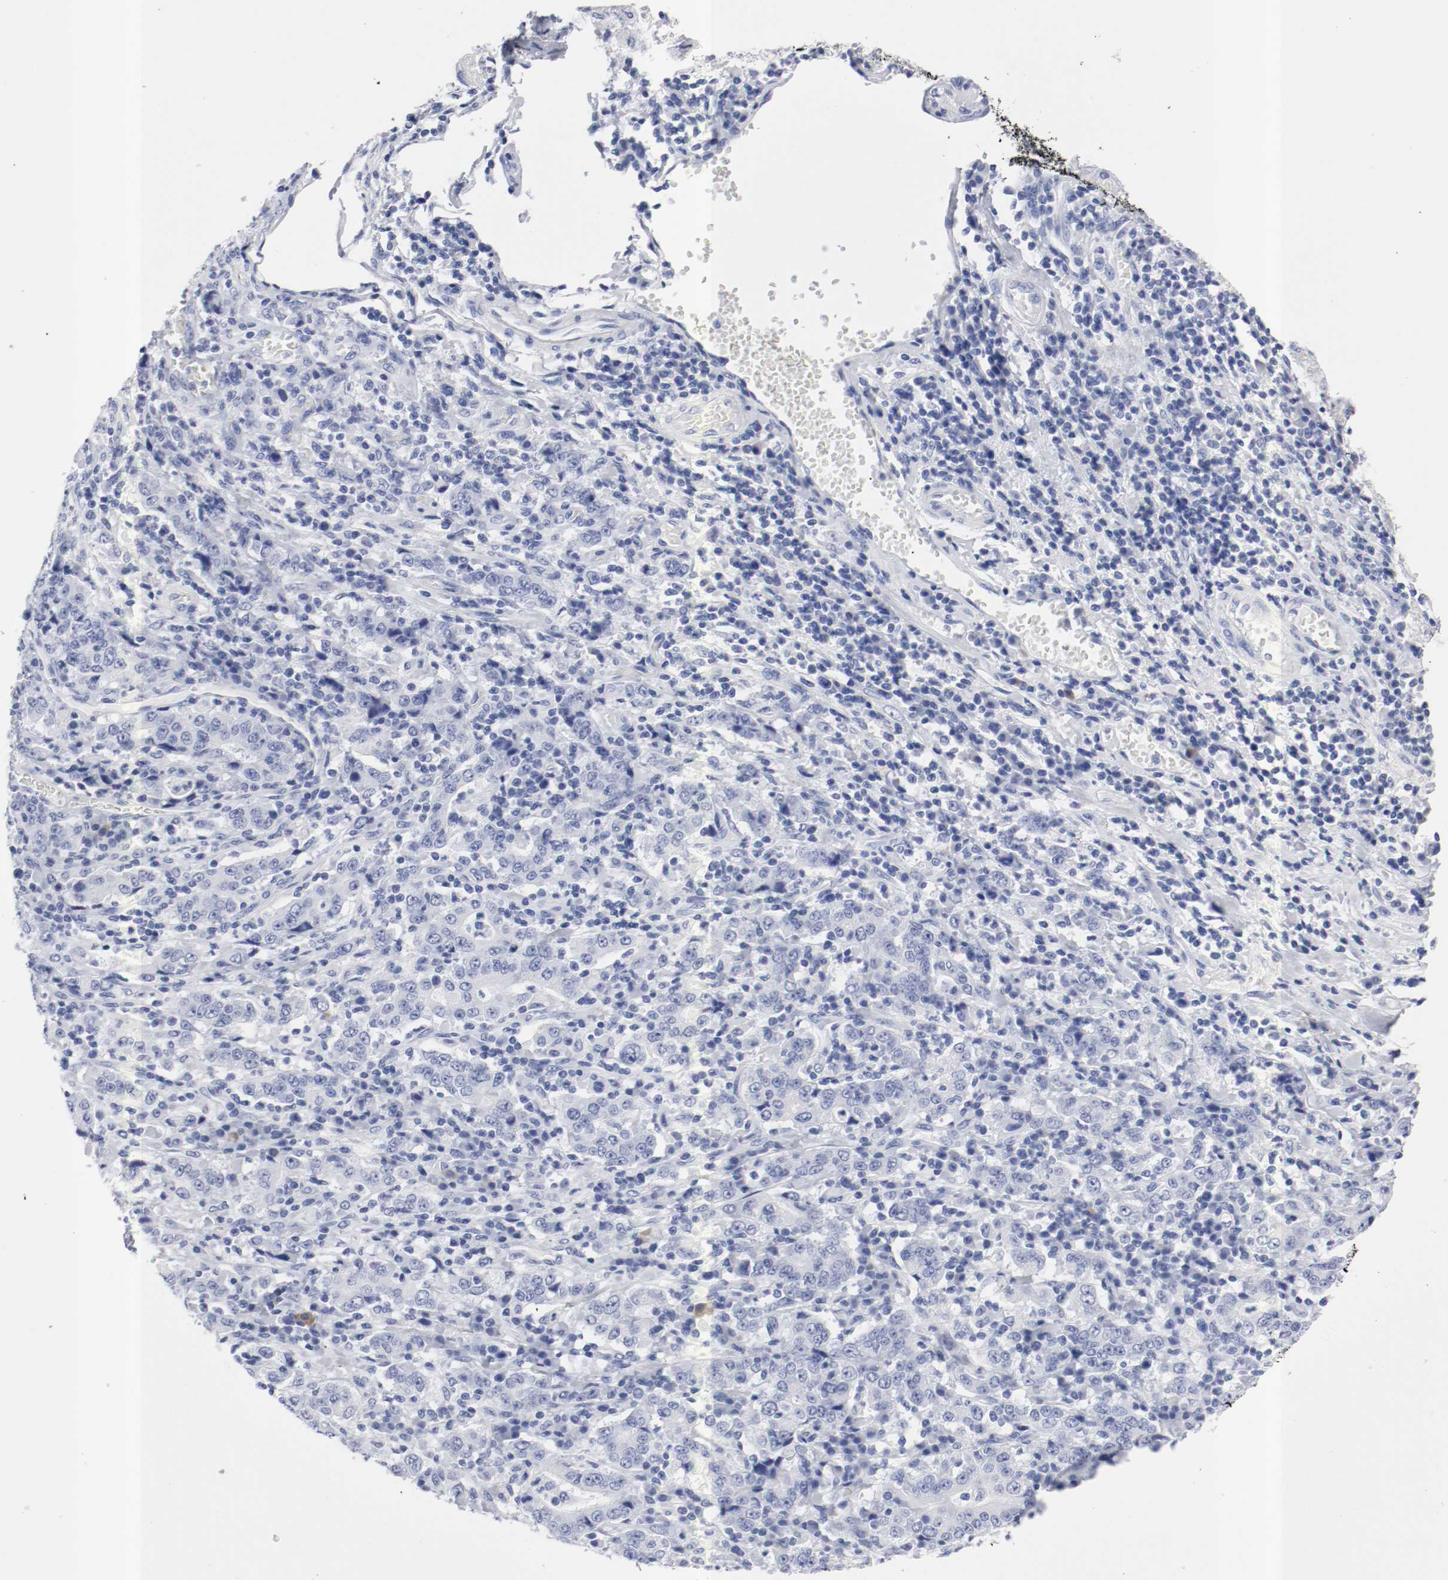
{"staining": {"intensity": "negative", "quantity": "none", "location": "none"}, "tissue": "stomach cancer", "cell_type": "Tumor cells", "image_type": "cancer", "snomed": [{"axis": "morphology", "description": "Normal tissue, NOS"}, {"axis": "morphology", "description": "Adenocarcinoma, NOS"}, {"axis": "topography", "description": "Stomach, upper"}, {"axis": "topography", "description": "Stomach"}], "caption": "DAB immunohistochemical staining of stomach cancer demonstrates no significant positivity in tumor cells.", "gene": "GAD1", "patient": {"sex": "male", "age": 59}}